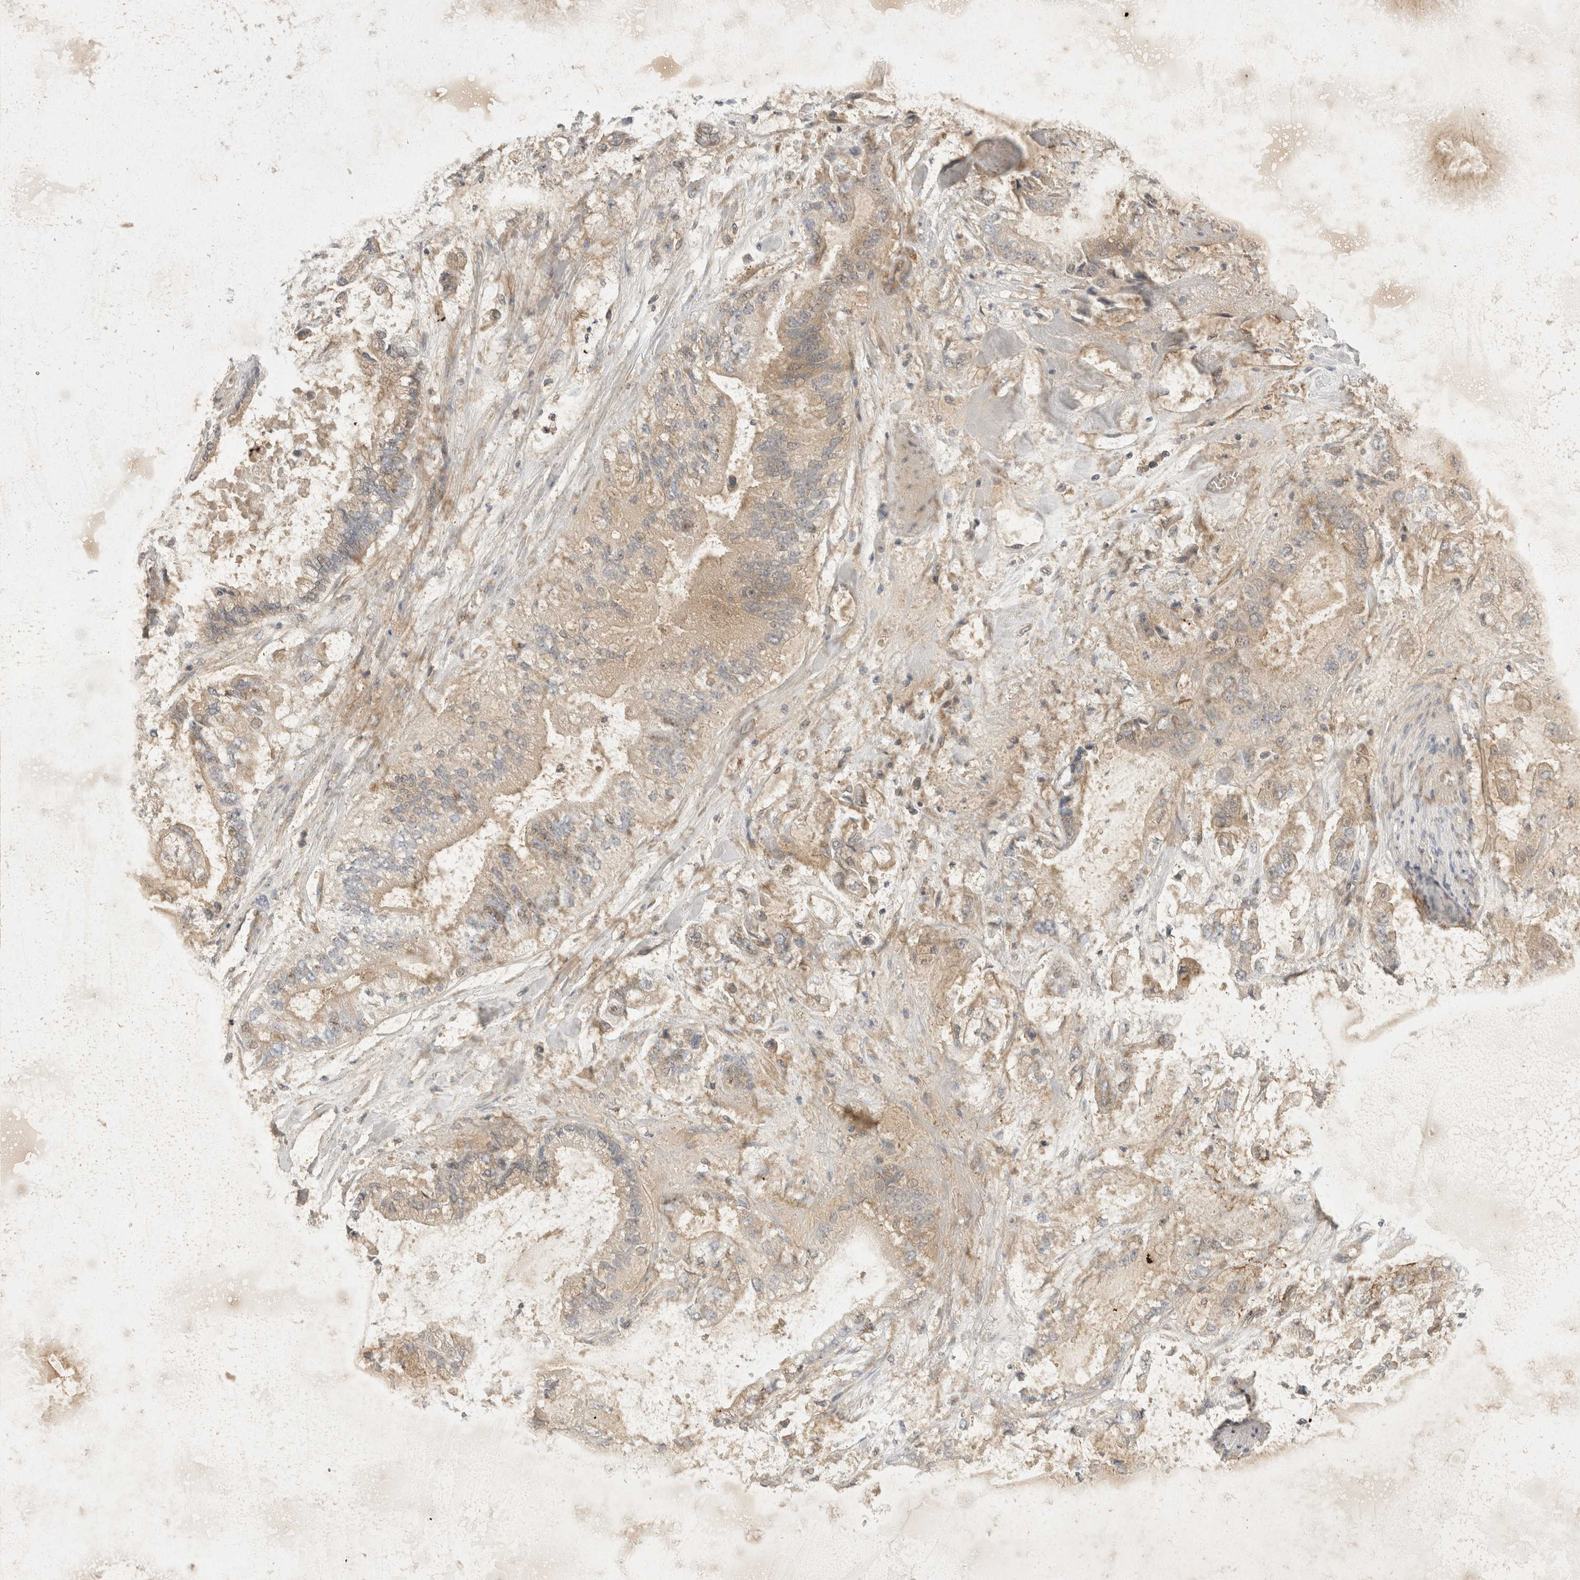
{"staining": {"intensity": "weak", "quantity": "<25%", "location": "cytoplasmic/membranous"}, "tissue": "stomach cancer", "cell_type": "Tumor cells", "image_type": "cancer", "snomed": [{"axis": "morphology", "description": "Normal tissue, NOS"}, {"axis": "morphology", "description": "Adenocarcinoma, NOS"}, {"axis": "topography", "description": "Stomach"}], "caption": "This is an immunohistochemistry histopathology image of stomach cancer. There is no positivity in tumor cells.", "gene": "EIF4G3", "patient": {"sex": "male", "age": 62}}